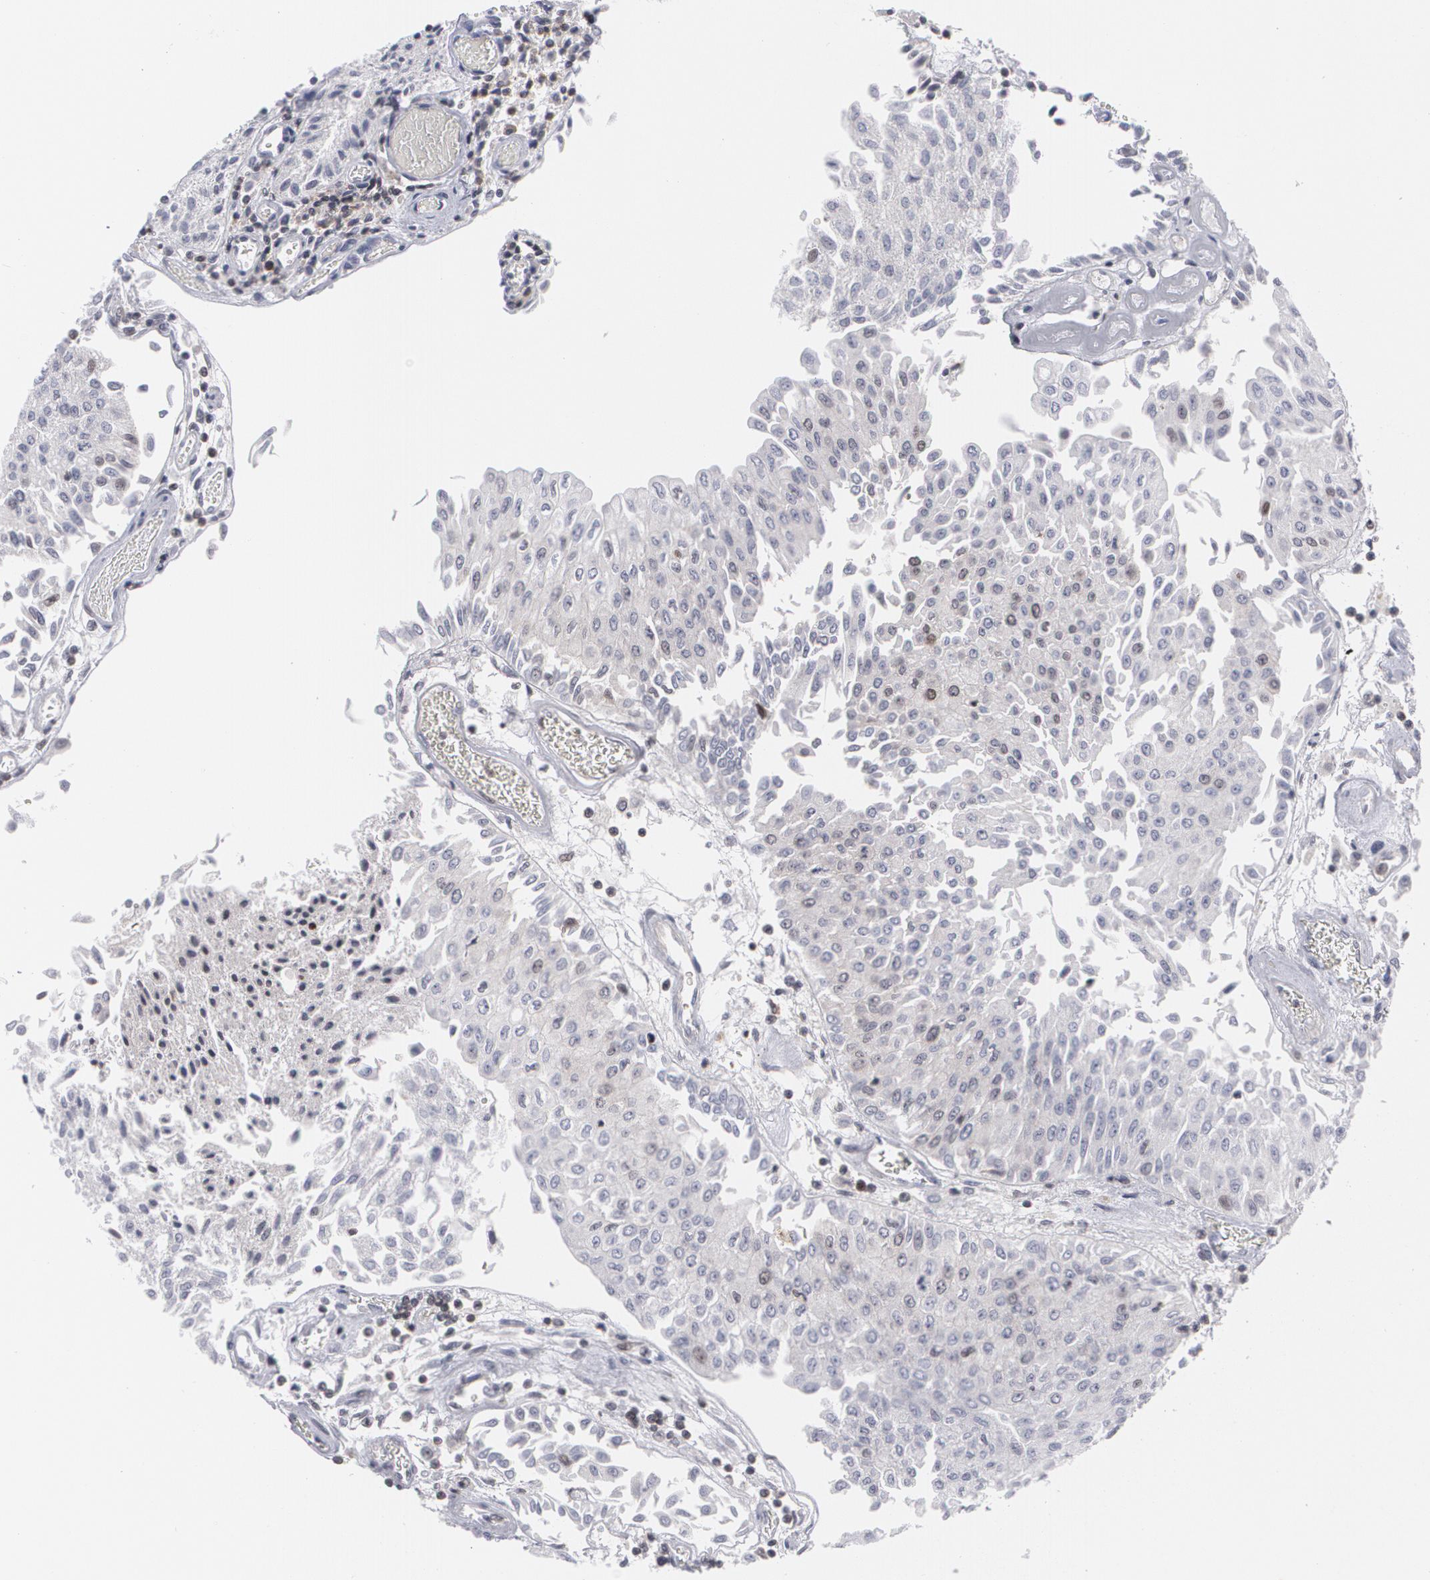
{"staining": {"intensity": "negative", "quantity": "none", "location": "none"}, "tissue": "urothelial cancer", "cell_type": "Tumor cells", "image_type": "cancer", "snomed": [{"axis": "morphology", "description": "Urothelial carcinoma, Low grade"}, {"axis": "topography", "description": "Urinary bladder"}], "caption": "Image shows no significant protein expression in tumor cells of urothelial carcinoma (low-grade).", "gene": "MCL1", "patient": {"sex": "male", "age": 86}}